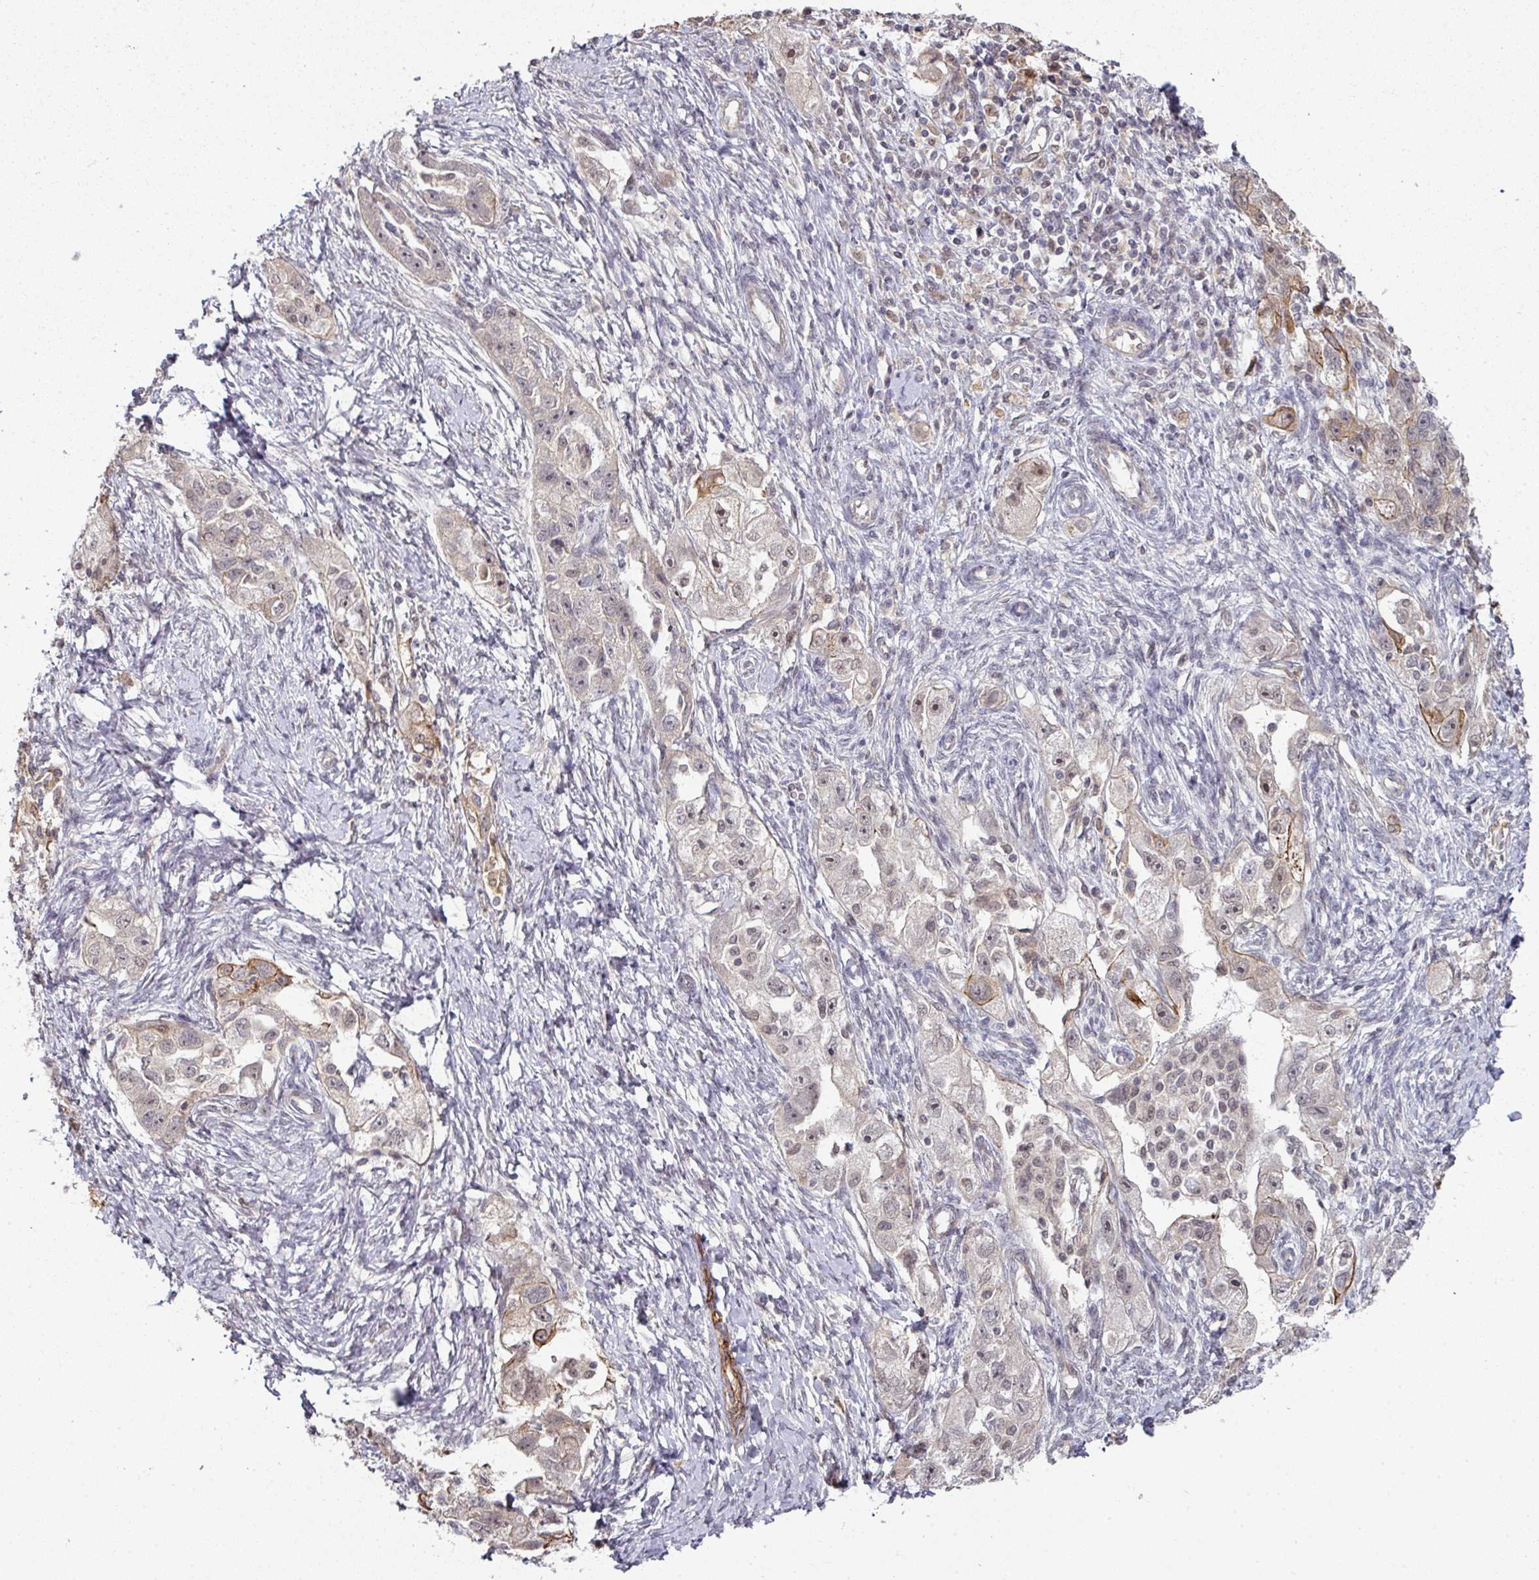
{"staining": {"intensity": "moderate", "quantity": "<25%", "location": "cytoplasmic/membranous"}, "tissue": "ovarian cancer", "cell_type": "Tumor cells", "image_type": "cancer", "snomed": [{"axis": "morphology", "description": "Carcinoma, NOS"}, {"axis": "morphology", "description": "Cystadenocarcinoma, serous, NOS"}, {"axis": "topography", "description": "Ovary"}], "caption": "Ovarian carcinoma stained with DAB immunohistochemistry (IHC) displays low levels of moderate cytoplasmic/membranous expression in approximately <25% of tumor cells.", "gene": "GTF2H3", "patient": {"sex": "female", "age": 69}}